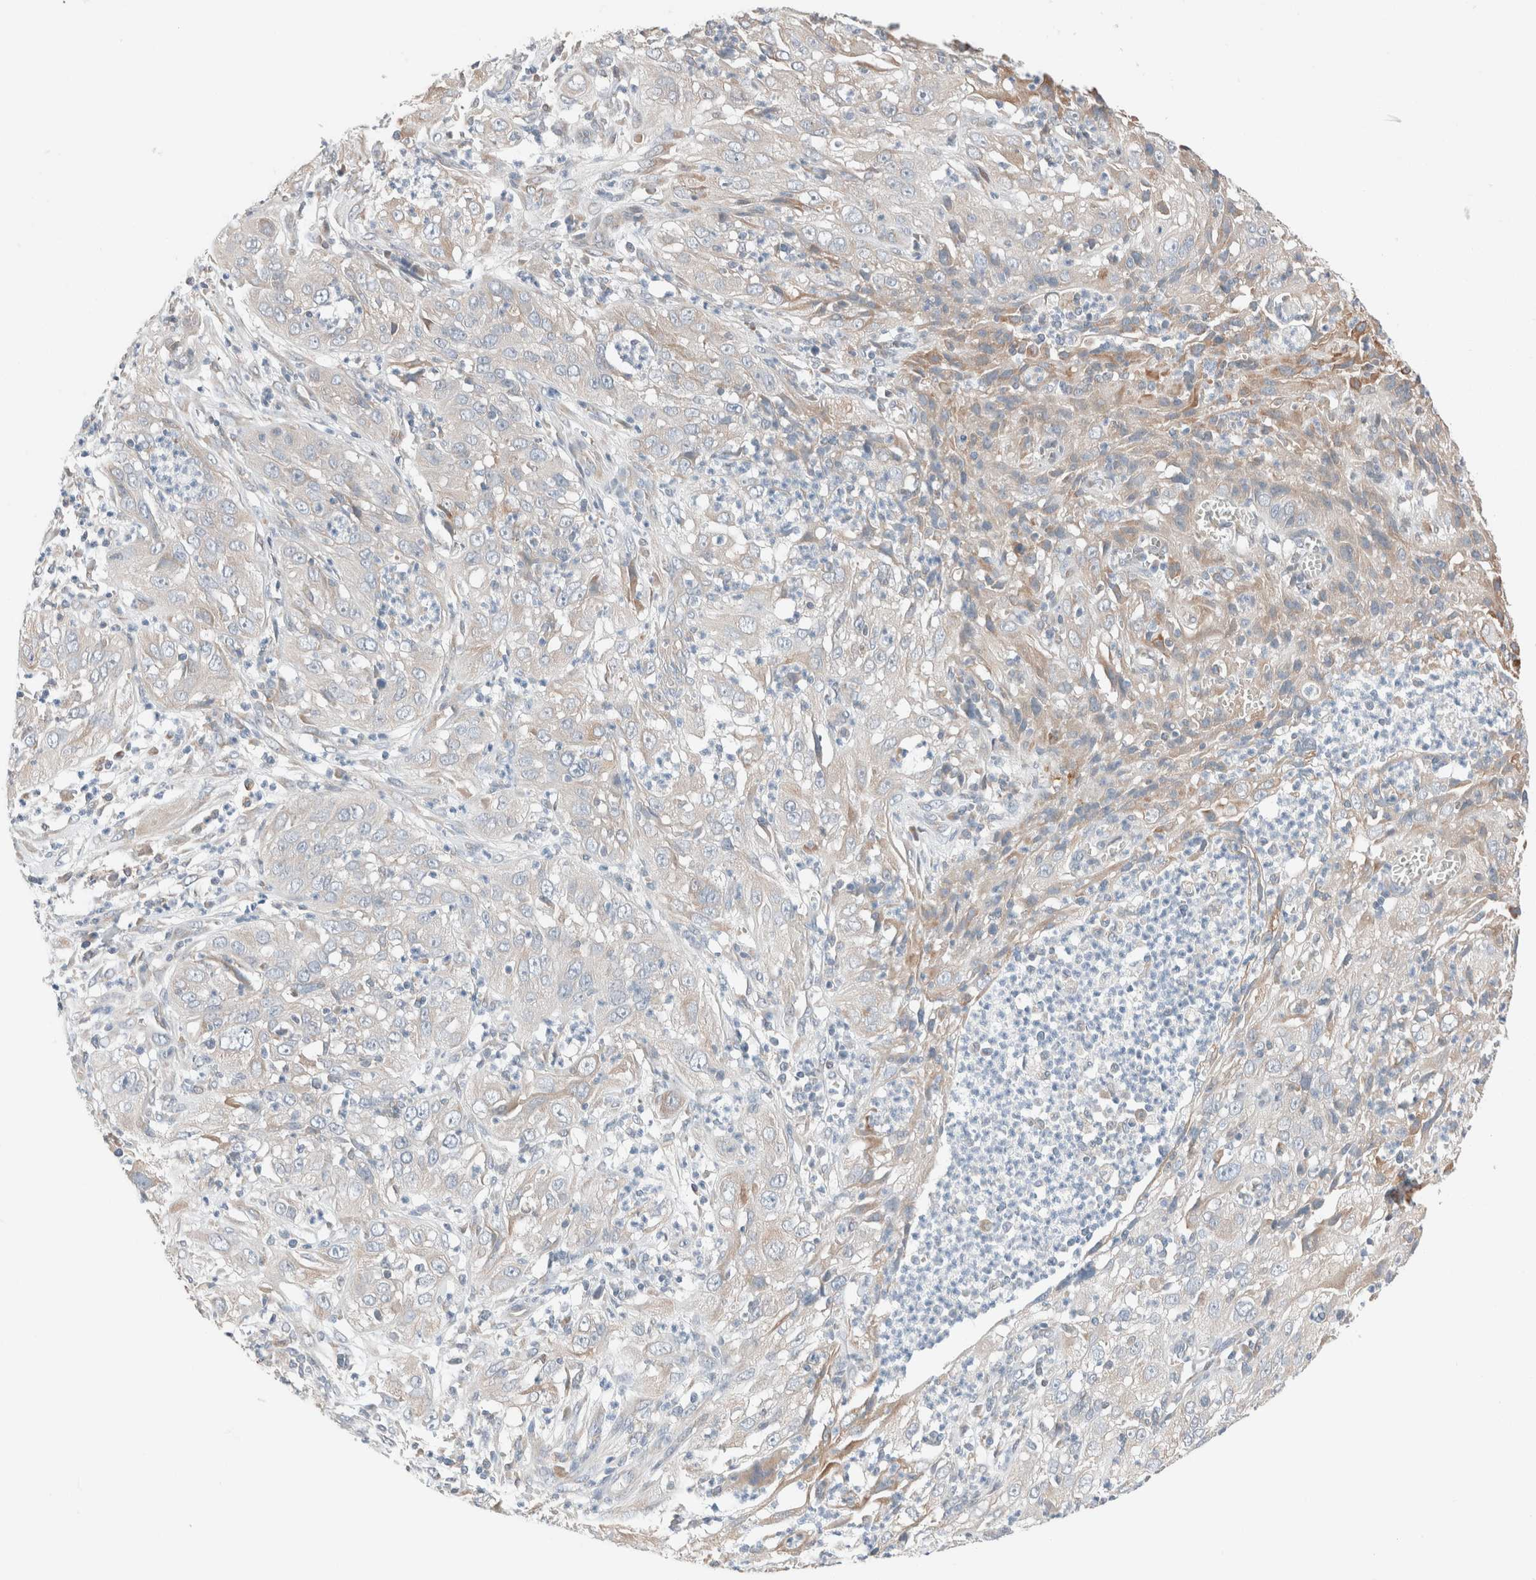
{"staining": {"intensity": "weak", "quantity": "<25%", "location": "cytoplasmic/membranous"}, "tissue": "cervical cancer", "cell_type": "Tumor cells", "image_type": "cancer", "snomed": [{"axis": "morphology", "description": "Squamous cell carcinoma, NOS"}, {"axis": "topography", "description": "Cervix"}], "caption": "Tumor cells show no significant staining in squamous cell carcinoma (cervical). (DAB immunohistochemistry, high magnification).", "gene": "PCM1", "patient": {"sex": "female", "age": 32}}